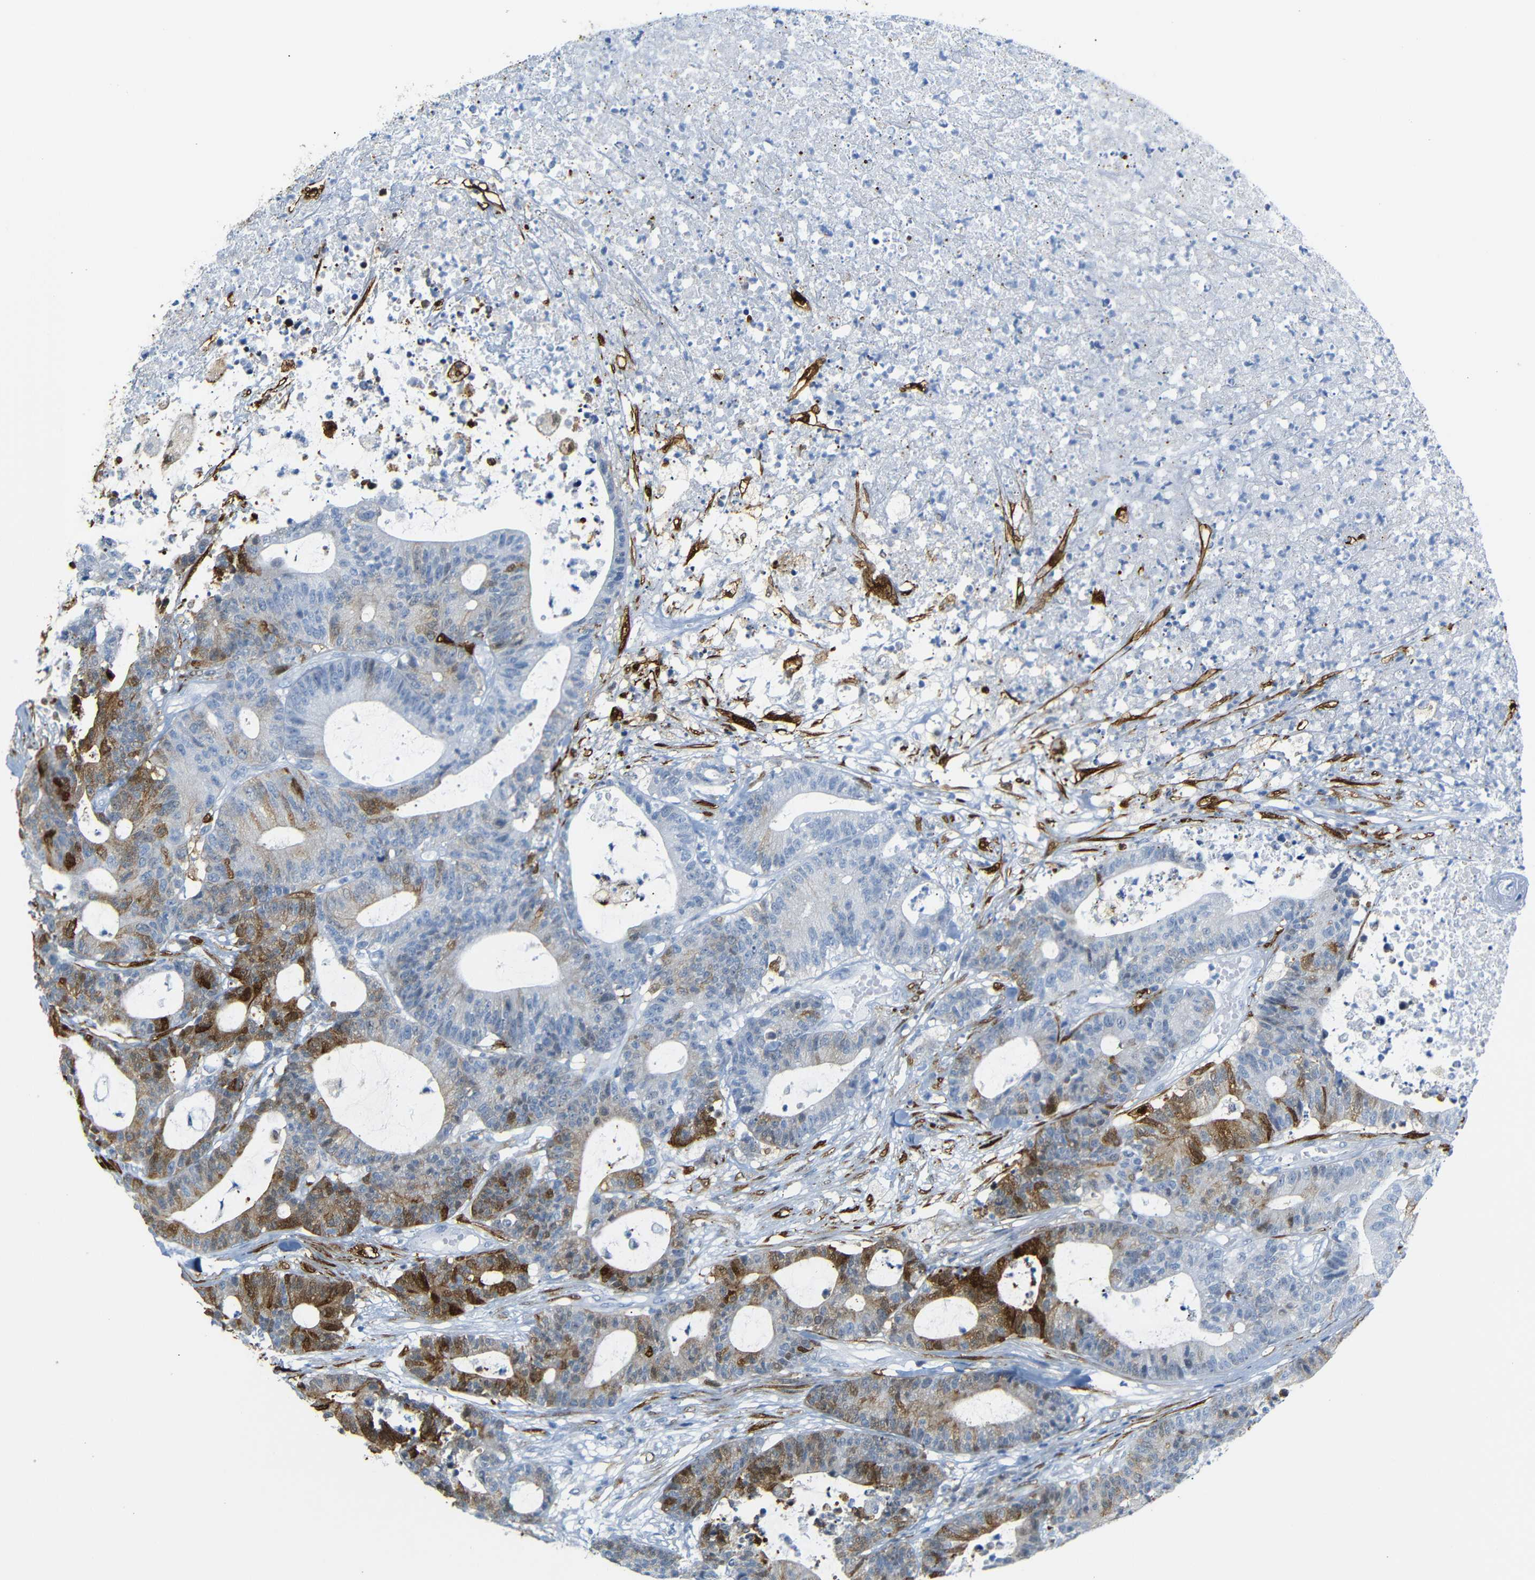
{"staining": {"intensity": "moderate", "quantity": "25%-75%", "location": "cytoplasmic/membranous"}, "tissue": "colorectal cancer", "cell_type": "Tumor cells", "image_type": "cancer", "snomed": [{"axis": "morphology", "description": "Adenocarcinoma, NOS"}, {"axis": "topography", "description": "Colon"}], "caption": "Immunohistochemical staining of adenocarcinoma (colorectal) displays medium levels of moderate cytoplasmic/membranous protein positivity in approximately 25%-75% of tumor cells. (DAB = brown stain, brightfield microscopy at high magnification).", "gene": "MT1A", "patient": {"sex": "female", "age": 84}}